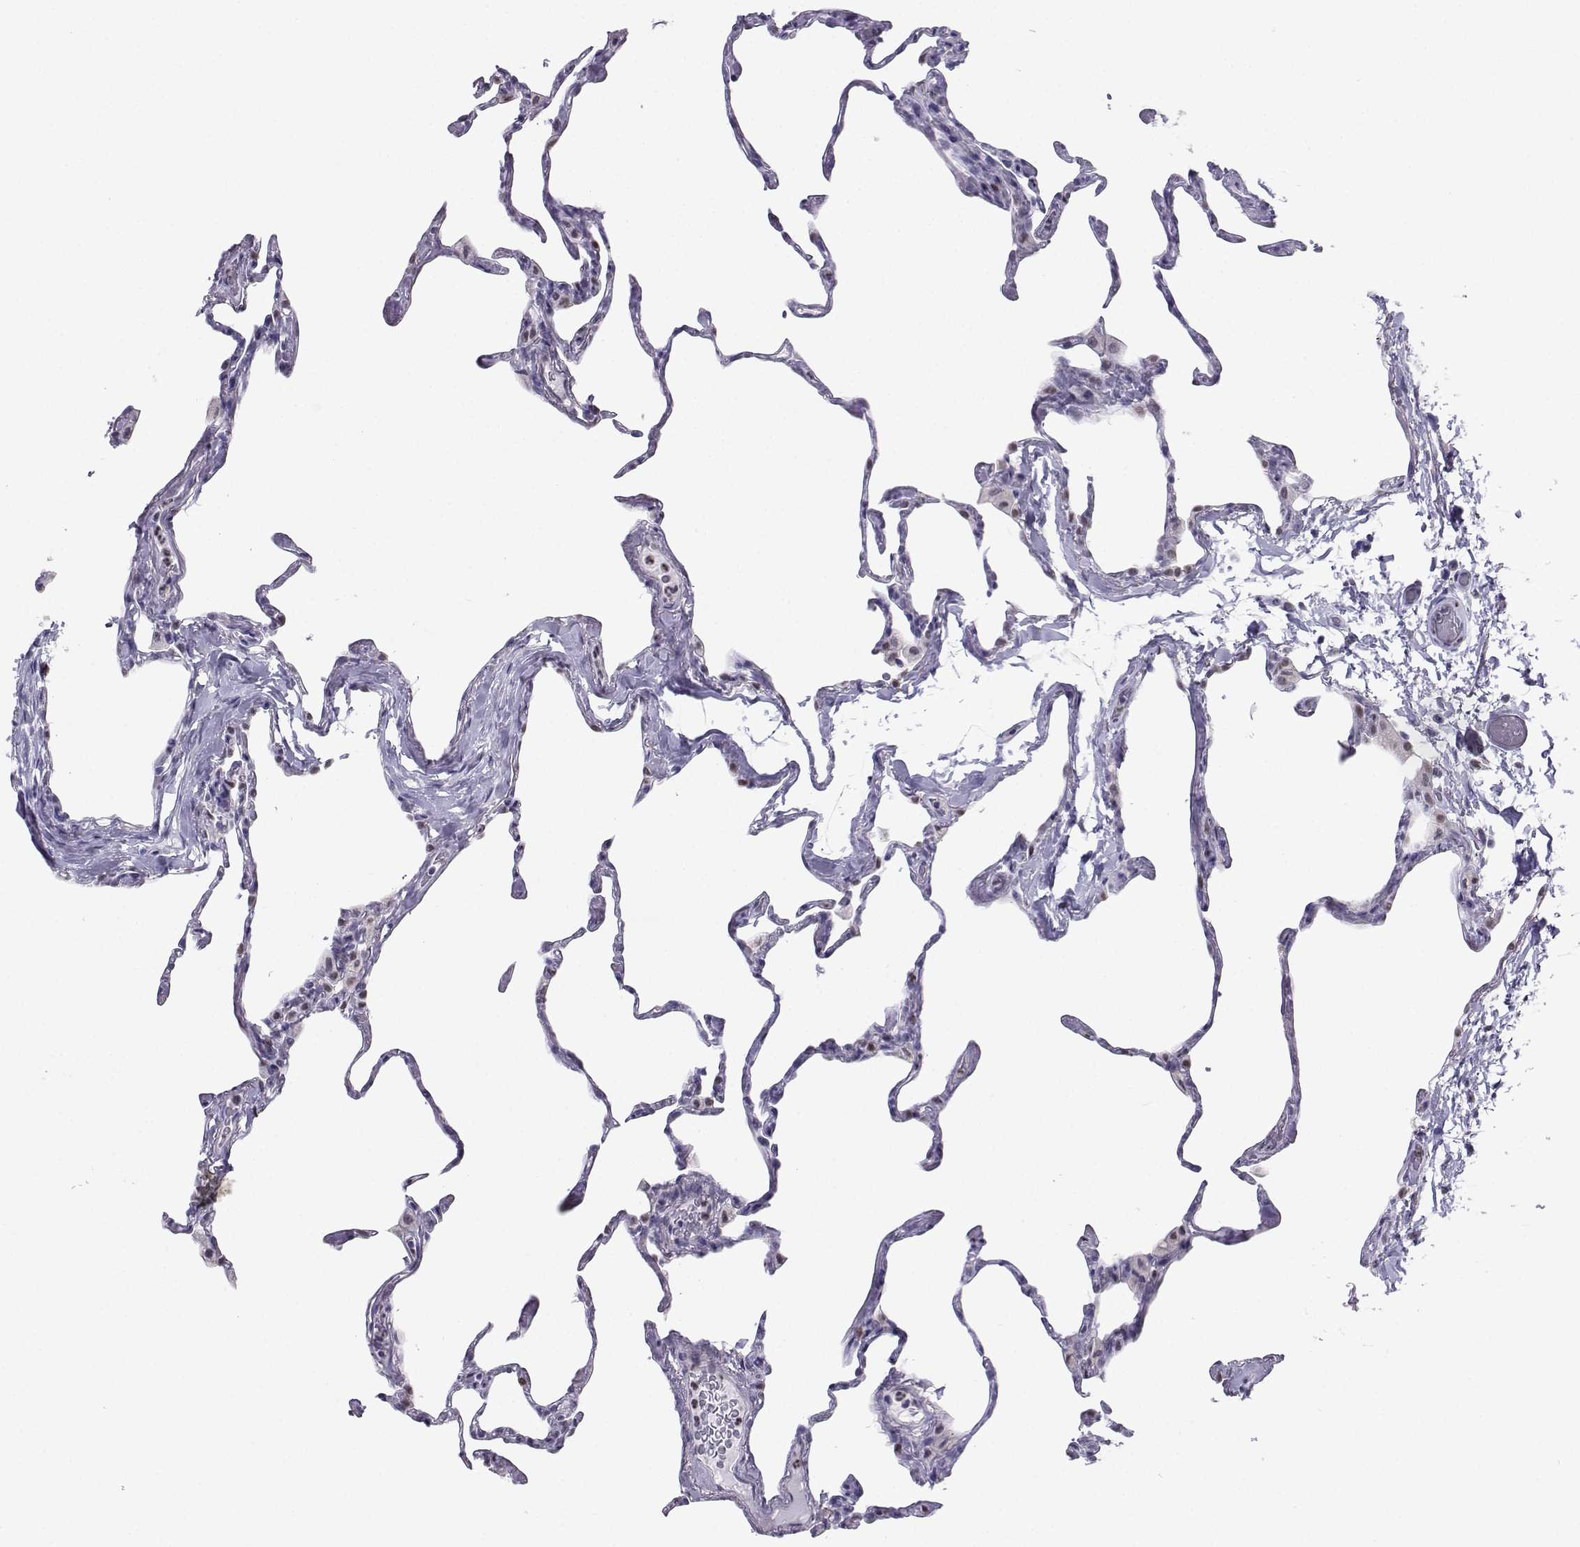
{"staining": {"intensity": "negative", "quantity": "none", "location": "none"}, "tissue": "lung", "cell_type": "Alveolar cells", "image_type": "normal", "snomed": [{"axis": "morphology", "description": "Normal tissue, NOS"}, {"axis": "topography", "description": "Lung"}], "caption": "DAB (3,3'-diaminobenzidine) immunohistochemical staining of unremarkable human lung displays no significant expression in alveolar cells. (Brightfield microscopy of DAB IHC at high magnification).", "gene": "TEDC2", "patient": {"sex": "male", "age": 65}}